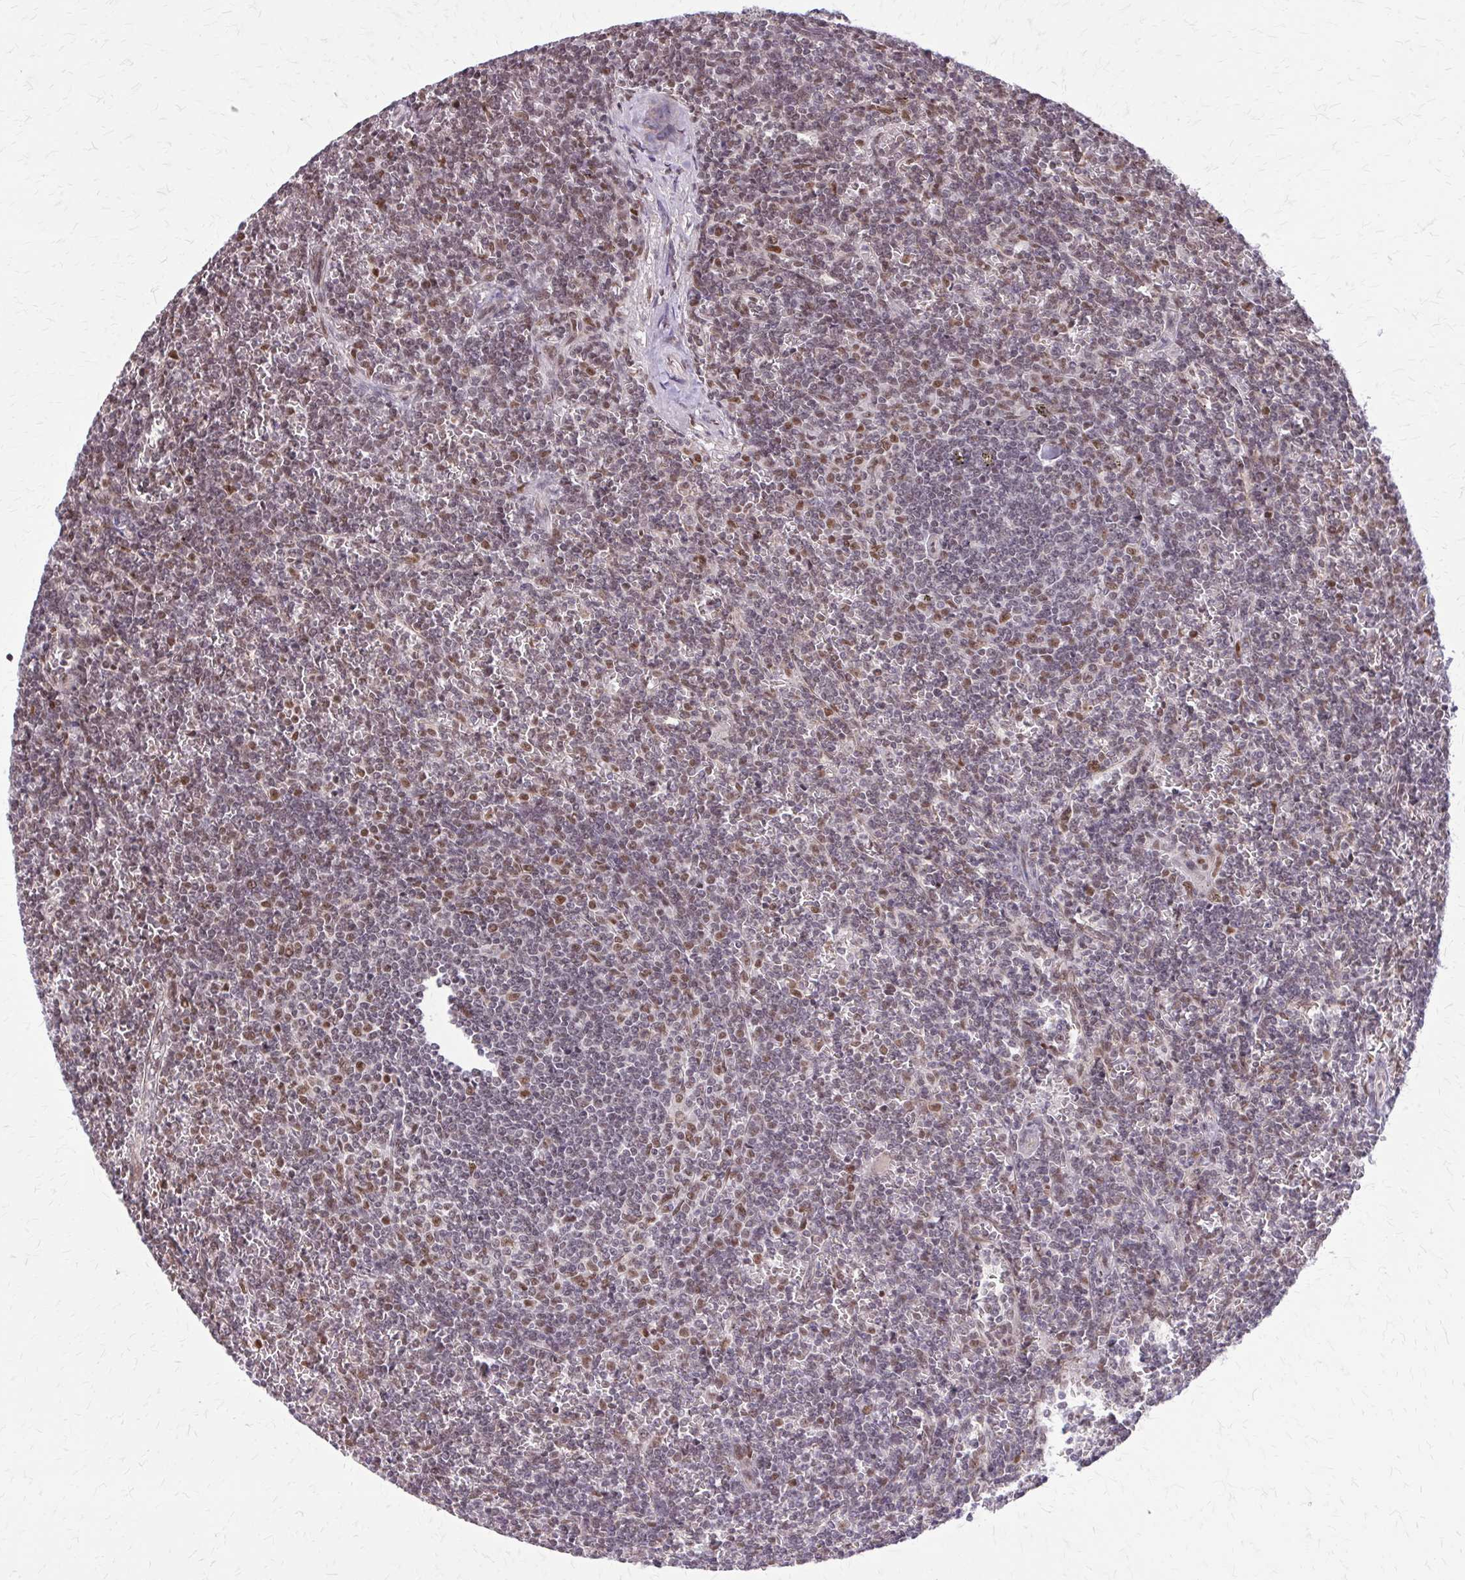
{"staining": {"intensity": "weak", "quantity": "25%-75%", "location": "nuclear"}, "tissue": "lymphoma", "cell_type": "Tumor cells", "image_type": "cancer", "snomed": [{"axis": "morphology", "description": "Malignant lymphoma, non-Hodgkin's type, Low grade"}, {"axis": "topography", "description": "Spleen"}], "caption": "This is an image of immunohistochemistry (IHC) staining of malignant lymphoma, non-Hodgkin's type (low-grade), which shows weak expression in the nuclear of tumor cells.", "gene": "TTF1", "patient": {"sex": "male", "age": 78}}